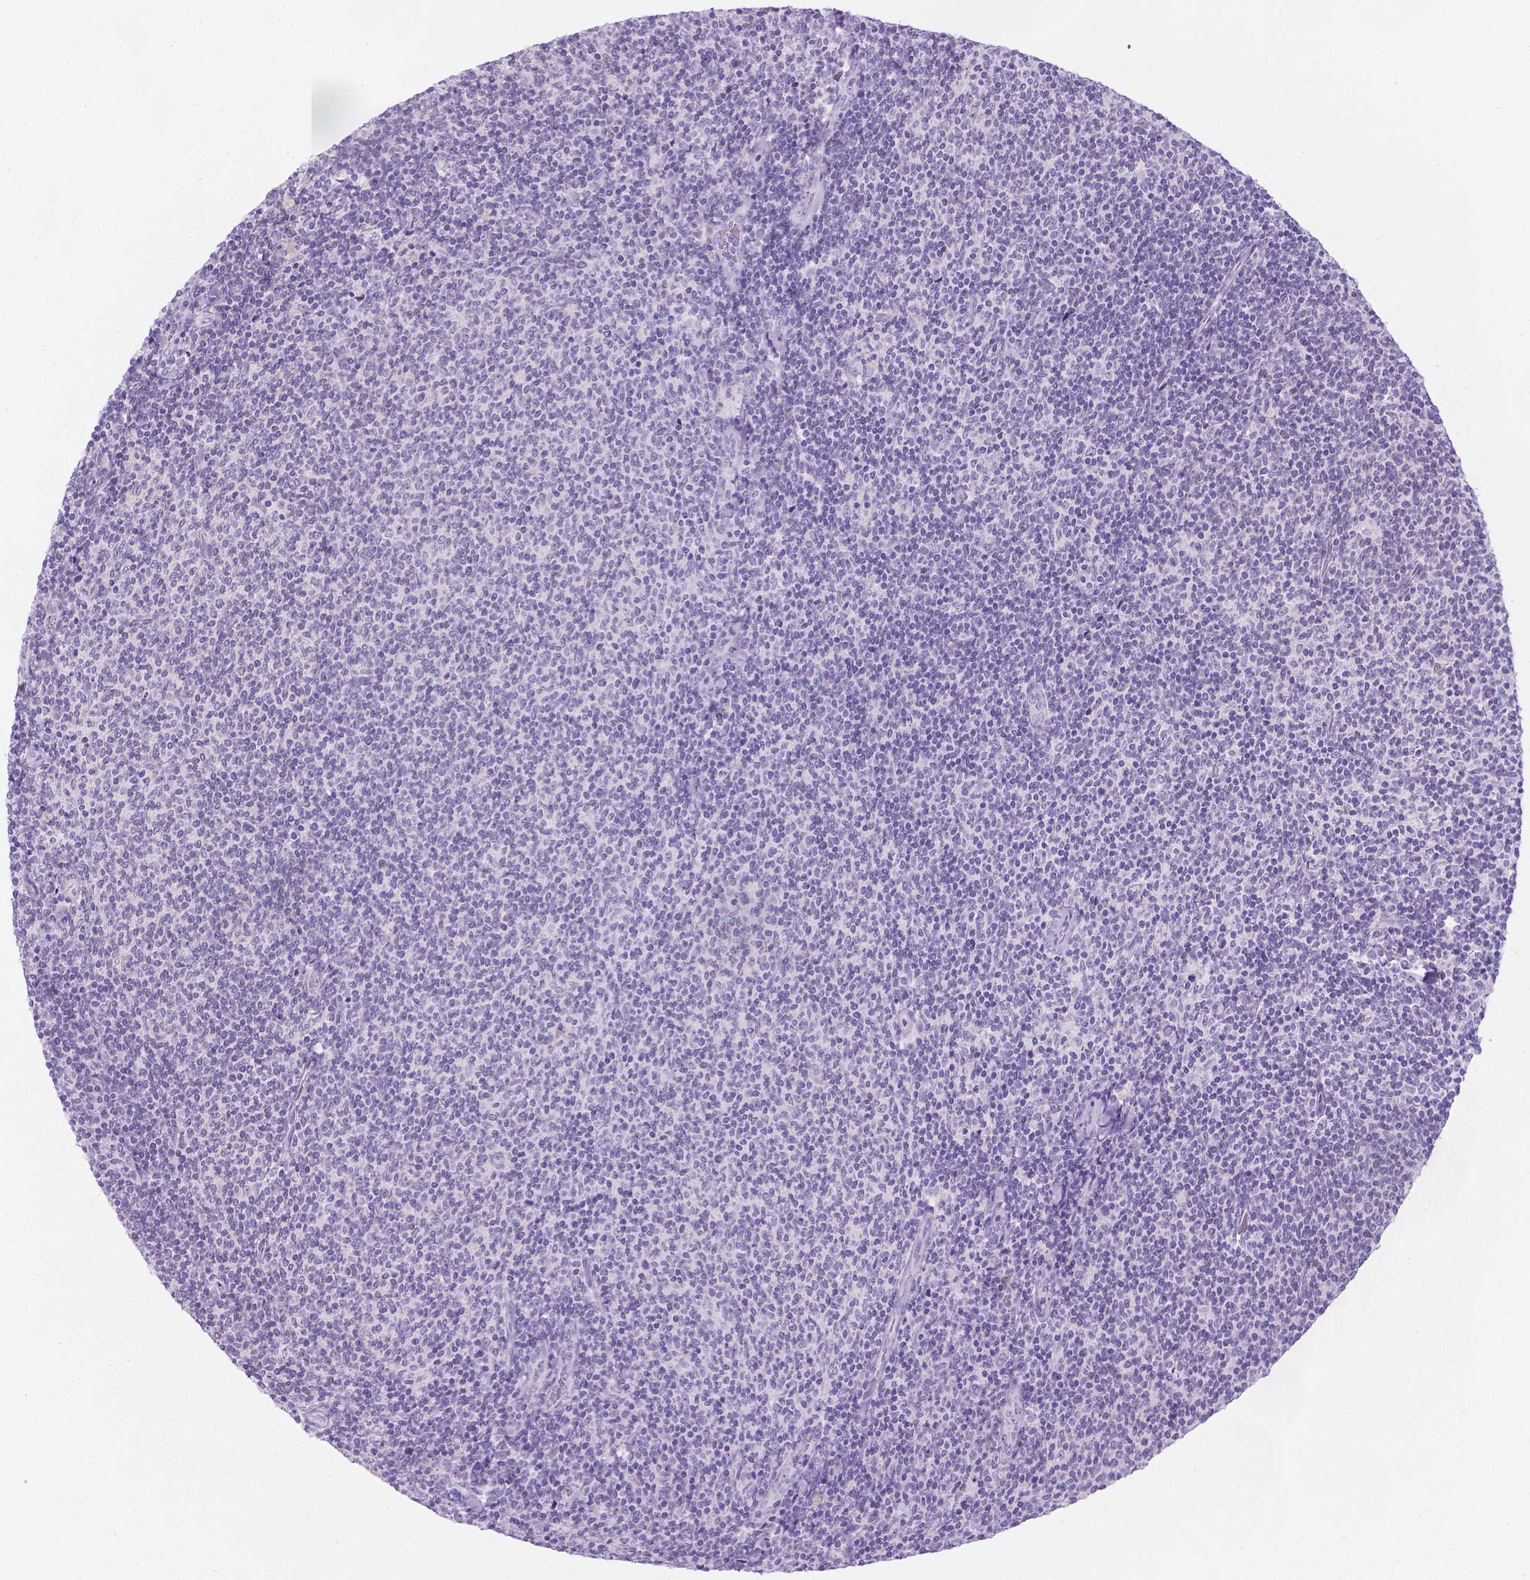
{"staining": {"intensity": "negative", "quantity": "none", "location": "none"}, "tissue": "lymphoma", "cell_type": "Tumor cells", "image_type": "cancer", "snomed": [{"axis": "morphology", "description": "Malignant lymphoma, non-Hodgkin's type, Low grade"}, {"axis": "topography", "description": "Lymph node"}], "caption": "This is an immunohistochemistry (IHC) photomicrograph of malignant lymphoma, non-Hodgkin's type (low-grade). There is no staining in tumor cells.", "gene": "SPAG6", "patient": {"sex": "male", "age": 52}}